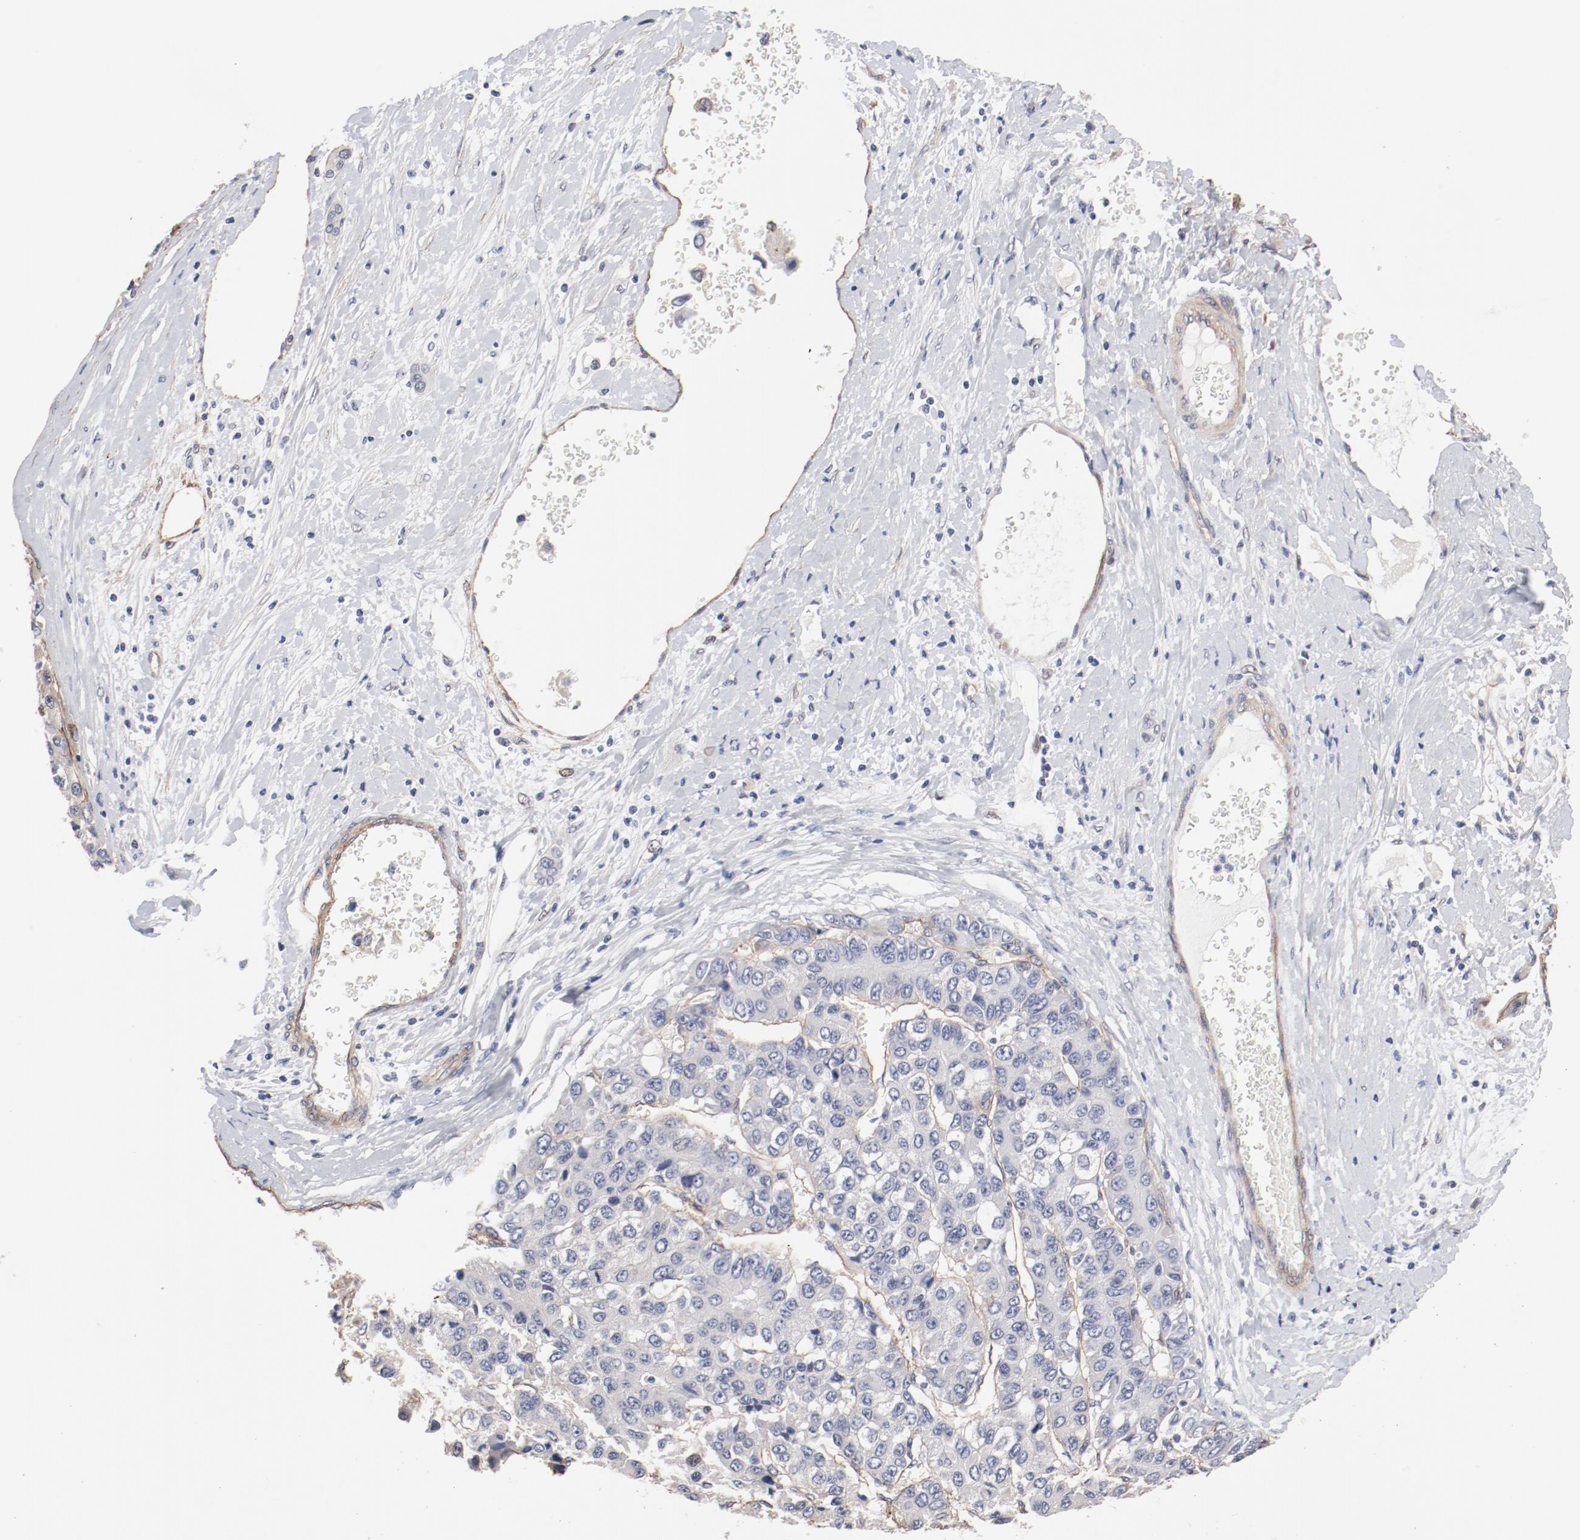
{"staining": {"intensity": "negative", "quantity": "none", "location": "none"}, "tissue": "liver cancer", "cell_type": "Tumor cells", "image_type": "cancer", "snomed": [{"axis": "morphology", "description": "Carcinoma, Hepatocellular, NOS"}, {"axis": "topography", "description": "Liver"}], "caption": "Hepatocellular carcinoma (liver) stained for a protein using IHC shows no expression tumor cells.", "gene": "MAGED4", "patient": {"sex": "female", "age": 66}}